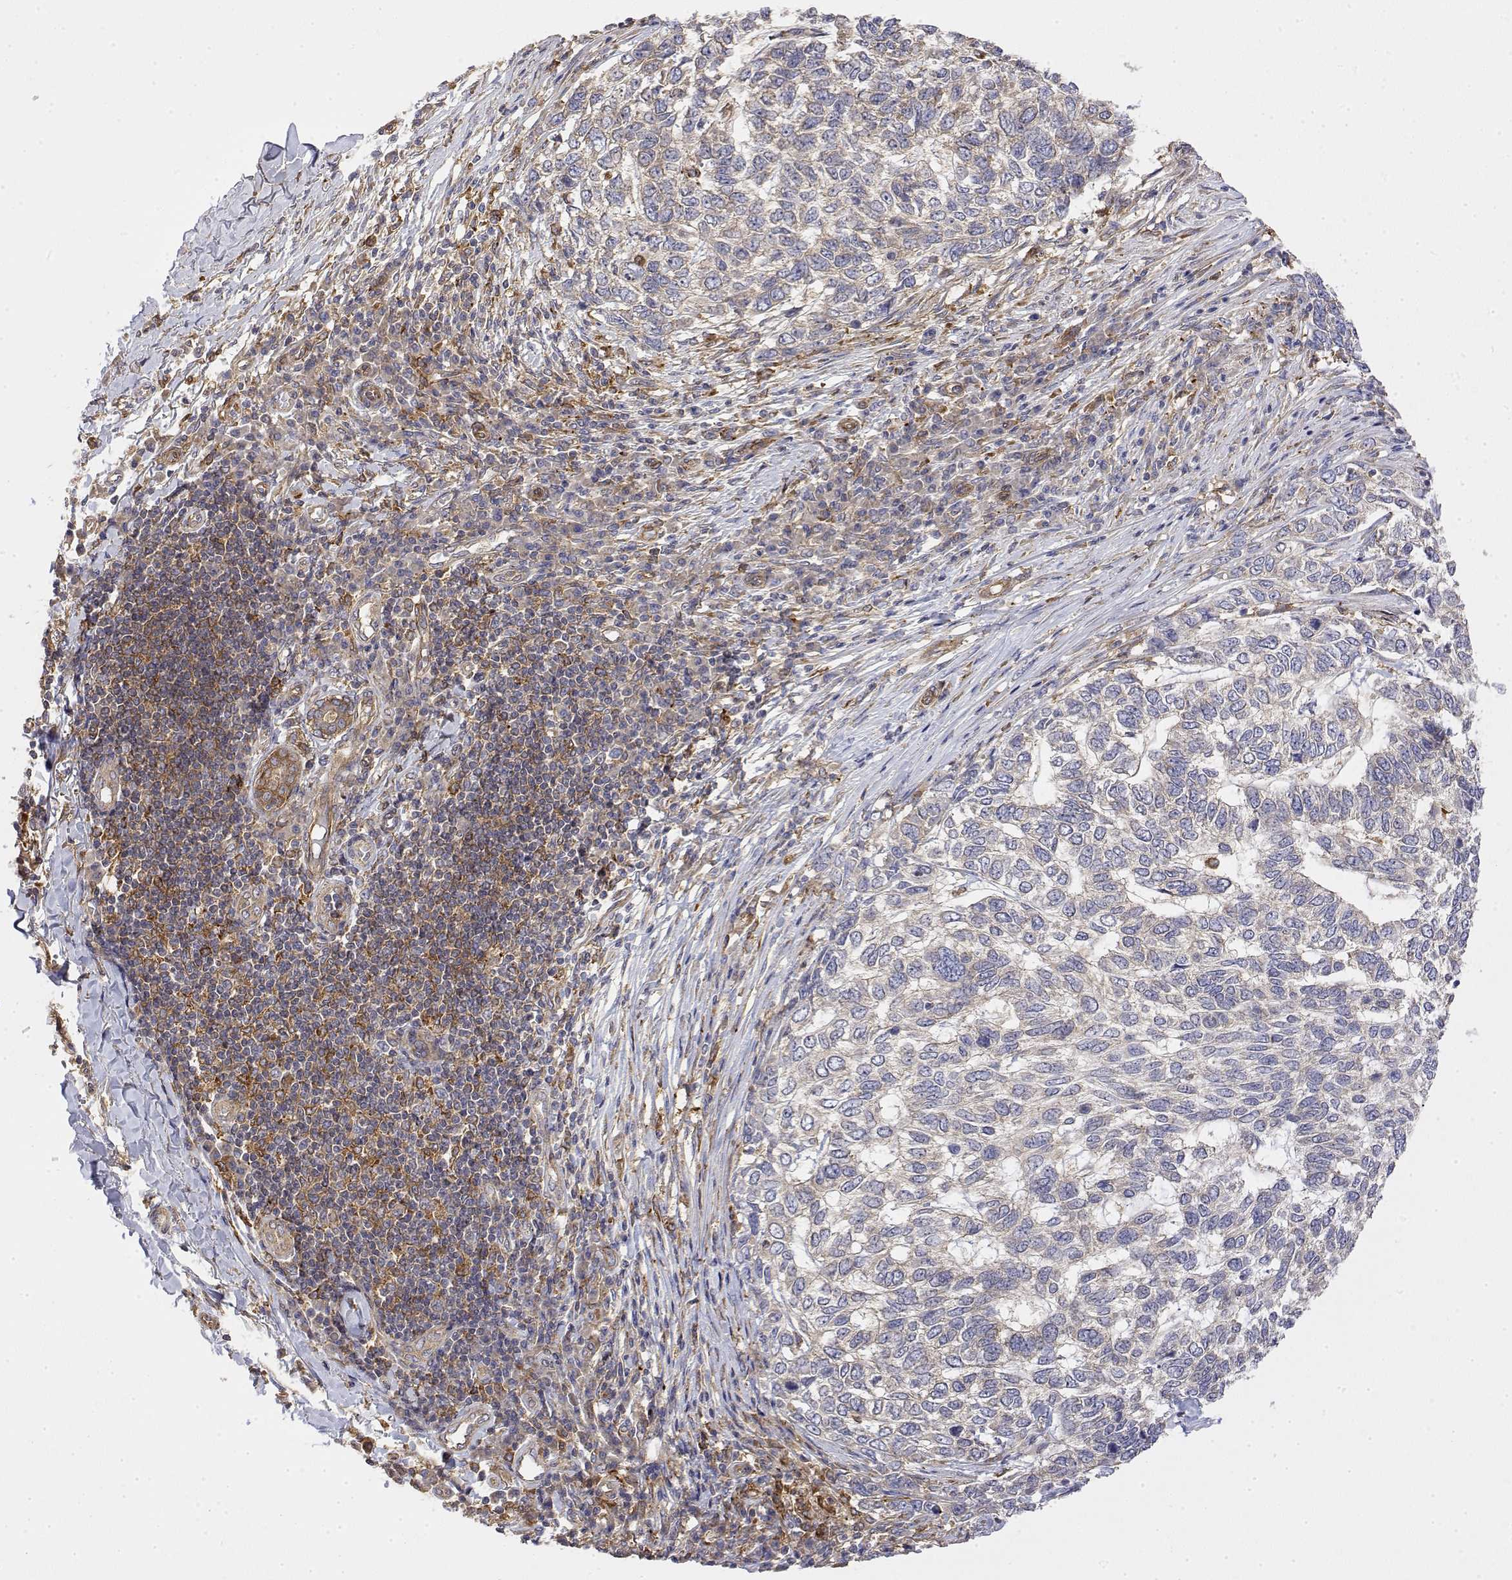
{"staining": {"intensity": "negative", "quantity": "none", "location": "none"}, "tissue": "skin cancer", "cell_type": "Tumor cells", "image_type": "cancer", "snomed": [{"axis": "morphology", "description": "Basal cell carcinoma"}, {"axis": "topography", "description": "Skin"}], "caption": "IHC of human skin cancer (basal cell carcinoma) shows no expression in tumor cells.", "gene": "PACSIN2", "patient": {"sex": "female", "age": 65}}